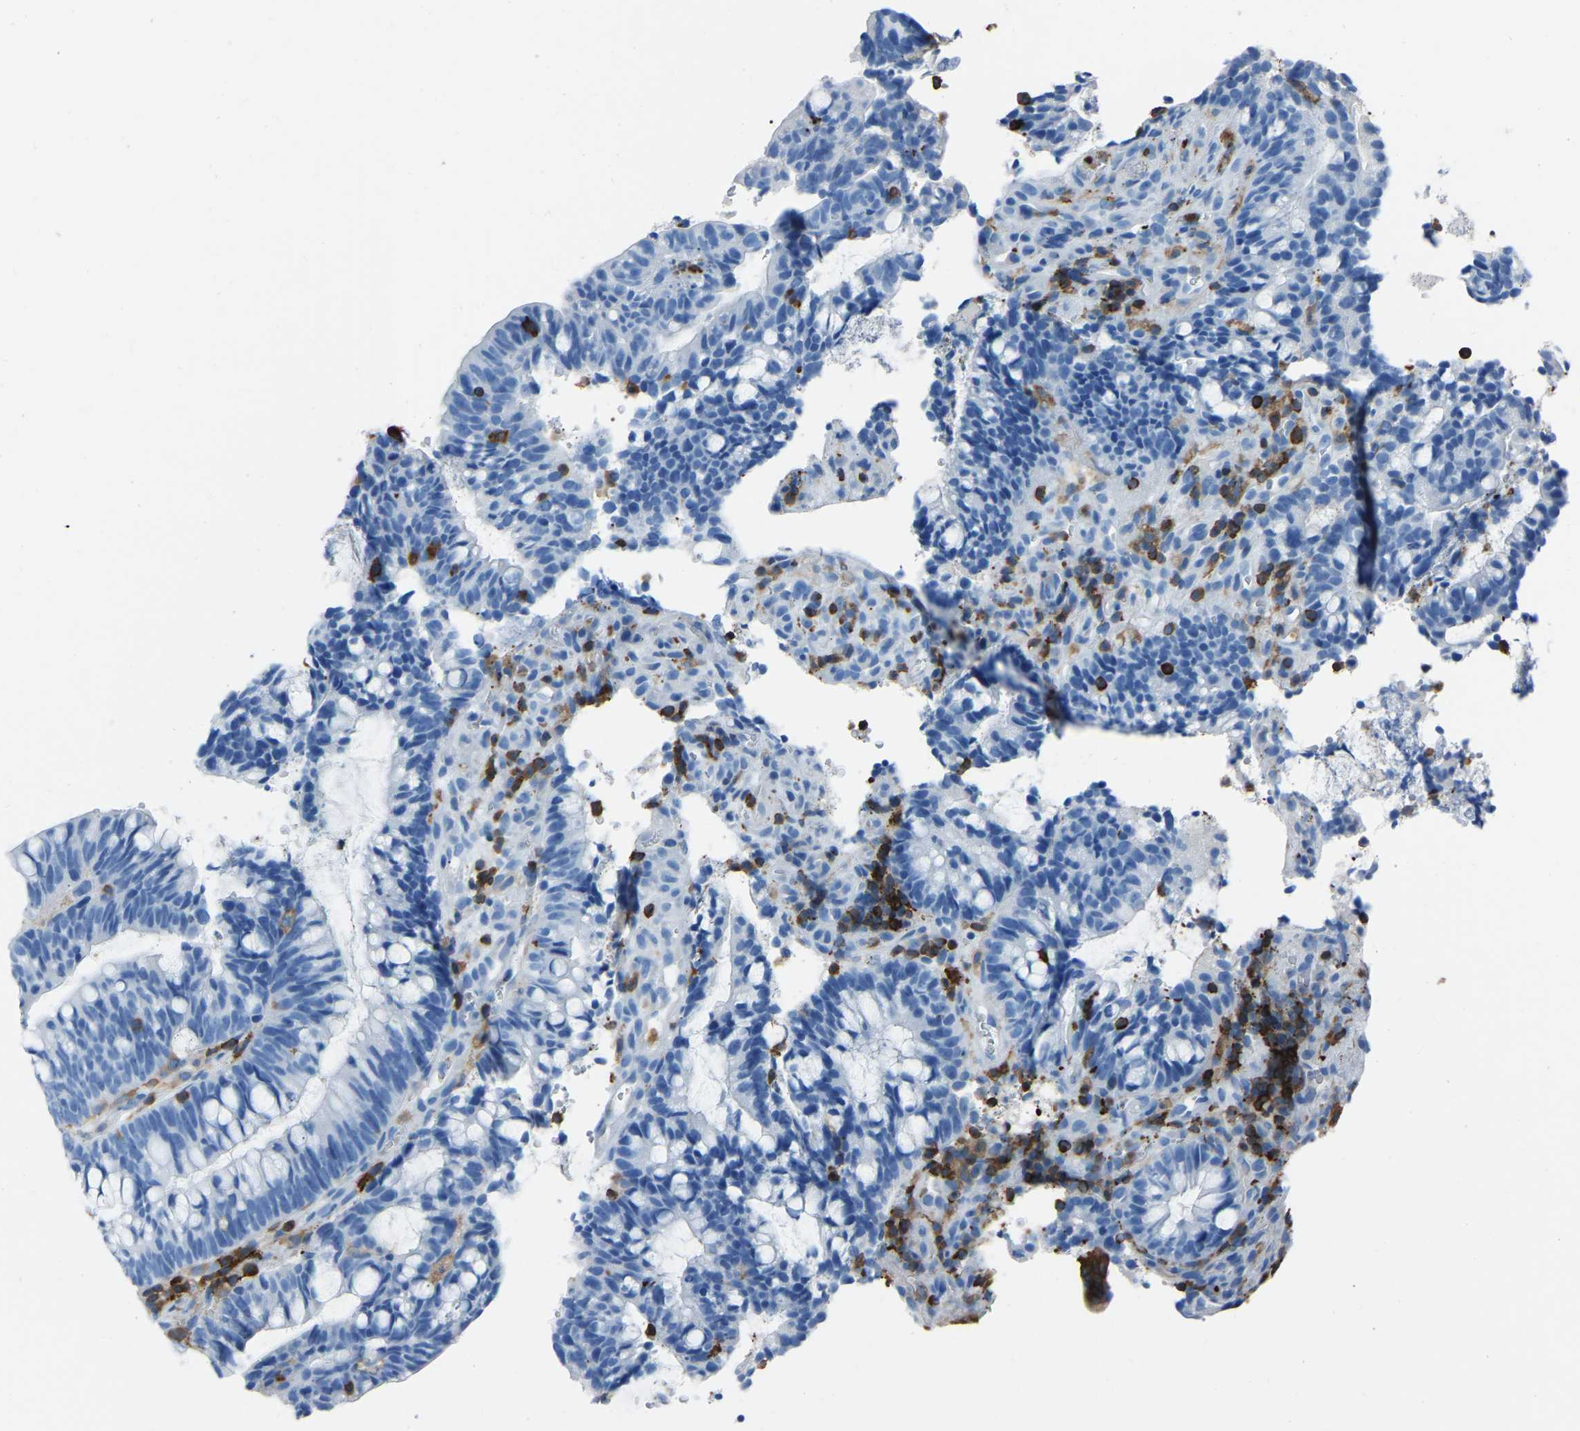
{"staining": {"intensity": "negative", "quantity": "none", "location": "none"}, "tissue": "colorectal cancer", "cell_type": "Tumor cells", "image_type": "cancer", "snomed": [{"axis": "morphology", "description": "Adenocarcinoma, NOS"}, {"axis": "topography", "description": "Colon"}], "caption": "Histopathology image shows no significant protein staining in tumor cells of adenocarcinoma (colorectal). Brightfield microscopy of immunohistochemistry (IHC) stained with DAB (brown) and hematoxylin (blue), captured at high magnification.", "gene": "LSP1", "patient": {"sex": "female", "age": 66}}